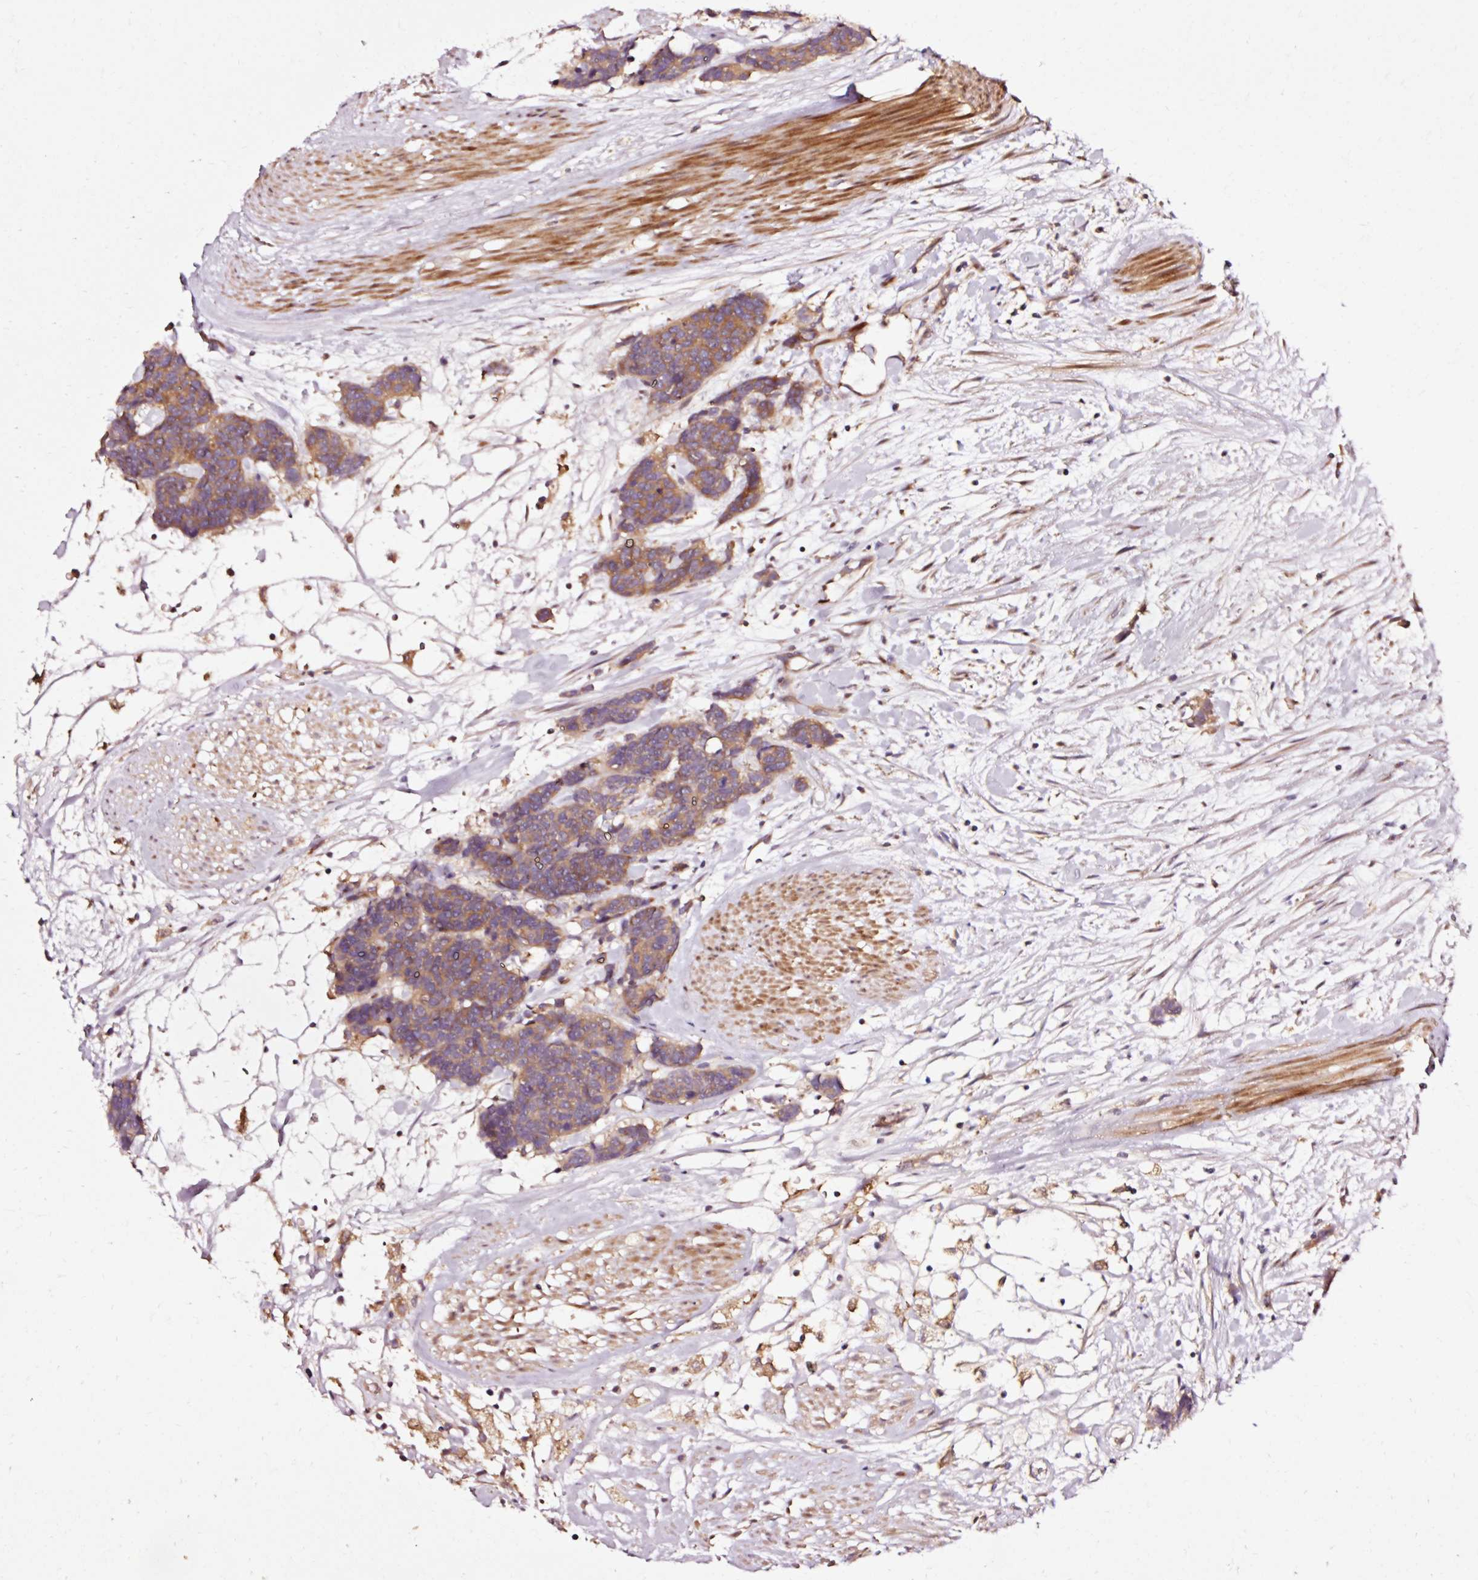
{"staining": {"intensity": "moderate", "quantity": ">75%", "location": "cytoplasmic/membranous"}, "tissue": "carcinoid", "cell_type": "Tumor cells", "image_type": "cancer", "snomed": [{"axis": "morphology", "description": "Carcinoma, NOS"}, {"axis": "morphology", "description": "Carcinoid, malignant, NOS"}, {"axis": "topography", "description": "Urinary bladder"}], "caption": "Protein expression analysis of human carcinoid reveals moderate cytoplasmic/membranous positivity in about >75% of tumor cells.", "gene": "NAPA", "patient": {"sex": "male", "age": 57}}